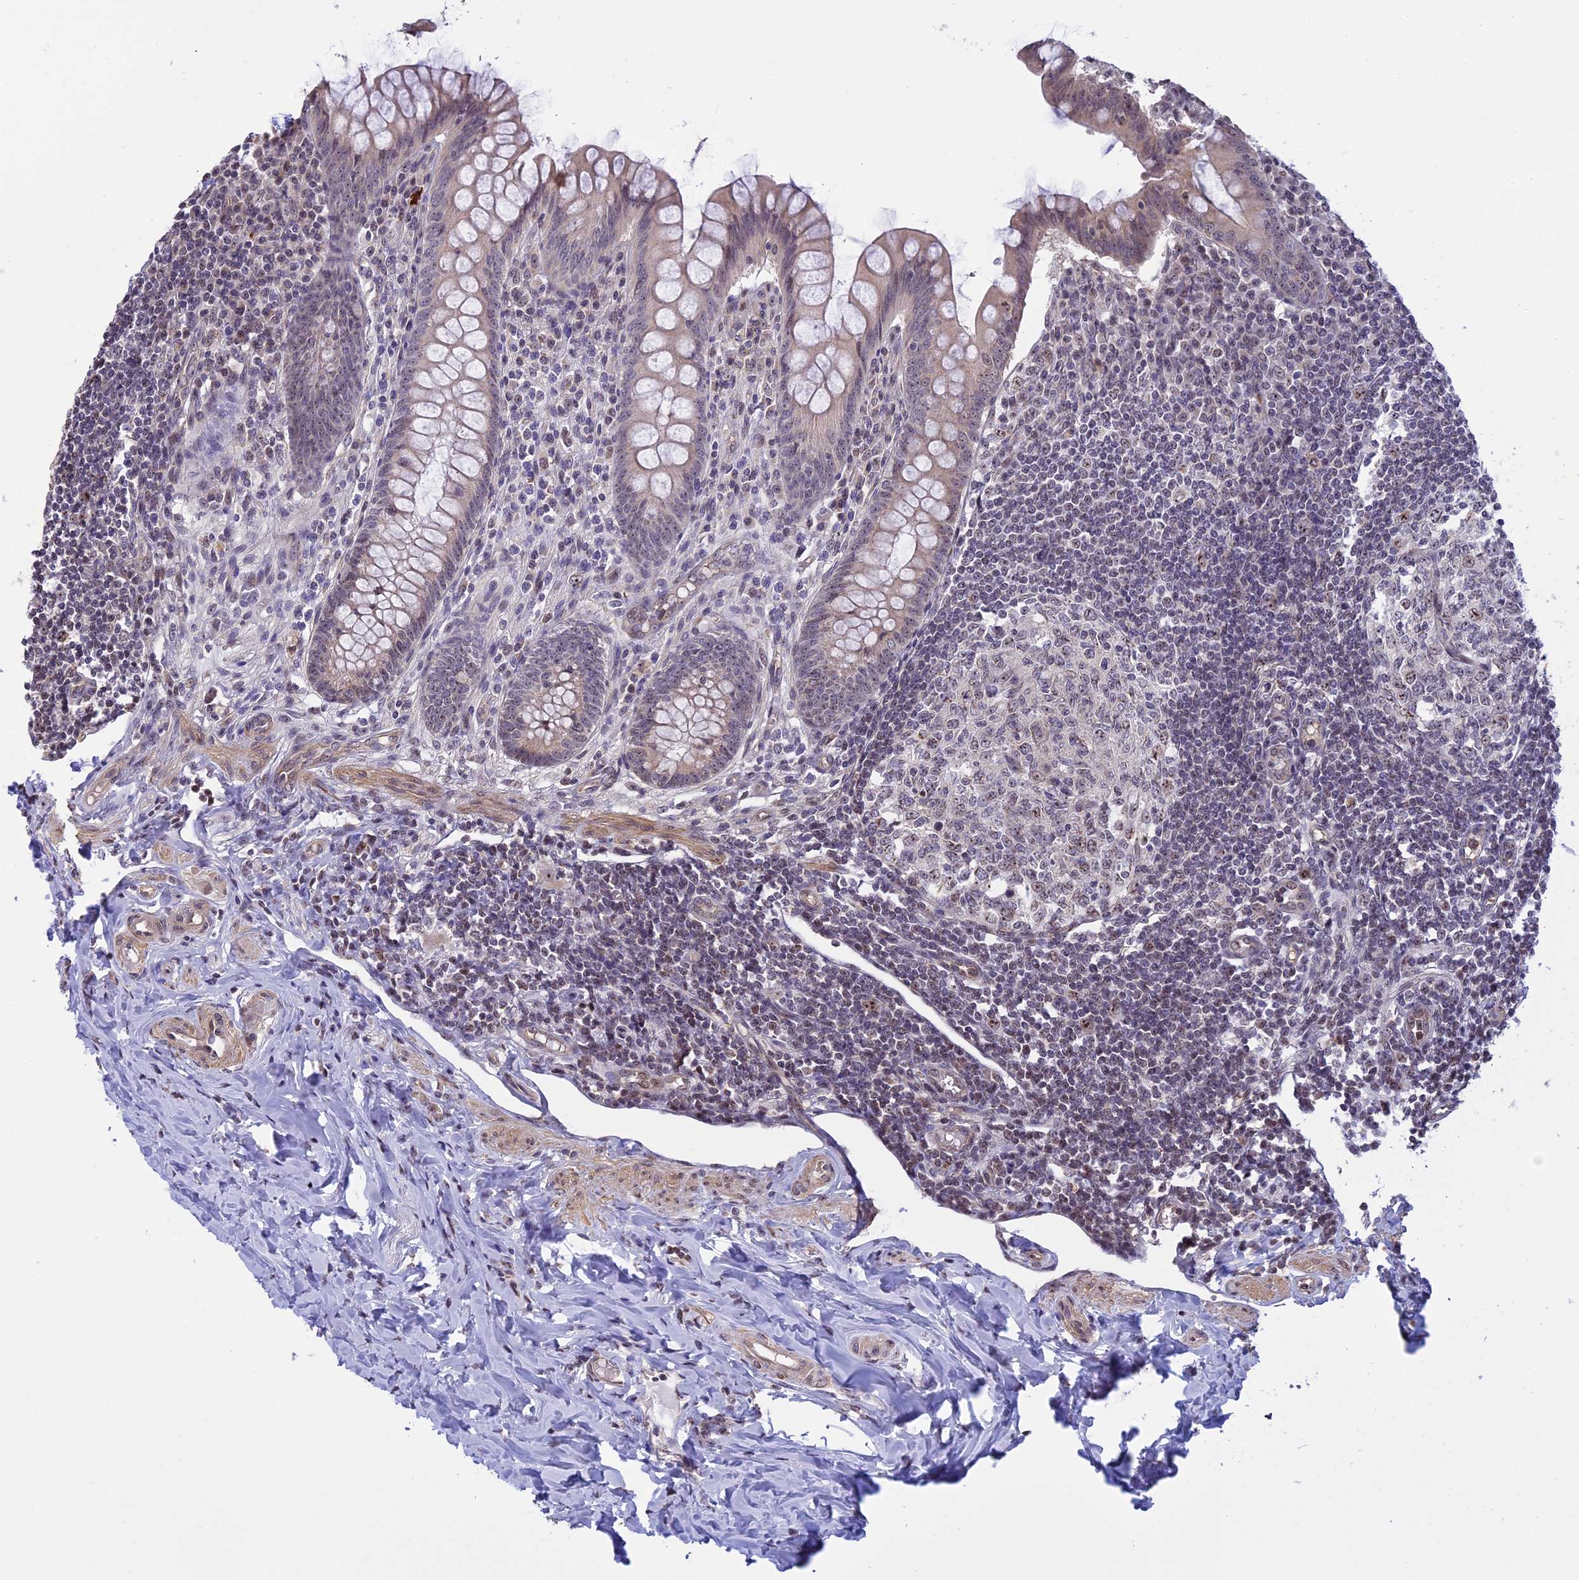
{"staining": {"intensity": "weak", "quantity": "25%-75%", "location": "cytoplasmic/membranous,nuclear"}, "tissue": "appendix", "cell_type": "Glandular cells", "image_type": "normal", "snomed": [{"axis": "morphology", "description": "Normal tissue, NOS"}, {"axis": "topography", "description": "Appendix"}], "caption": "DAB (3,3'-diaminobenzidine) immunohistochemical staining of benign appendix shows weak cytoplasmic/membranous,nuclear protein staining in approximately 25%-75% of glandular cells.", "gene": "MGA", "patient": {"sex": "female", "age": 33}}